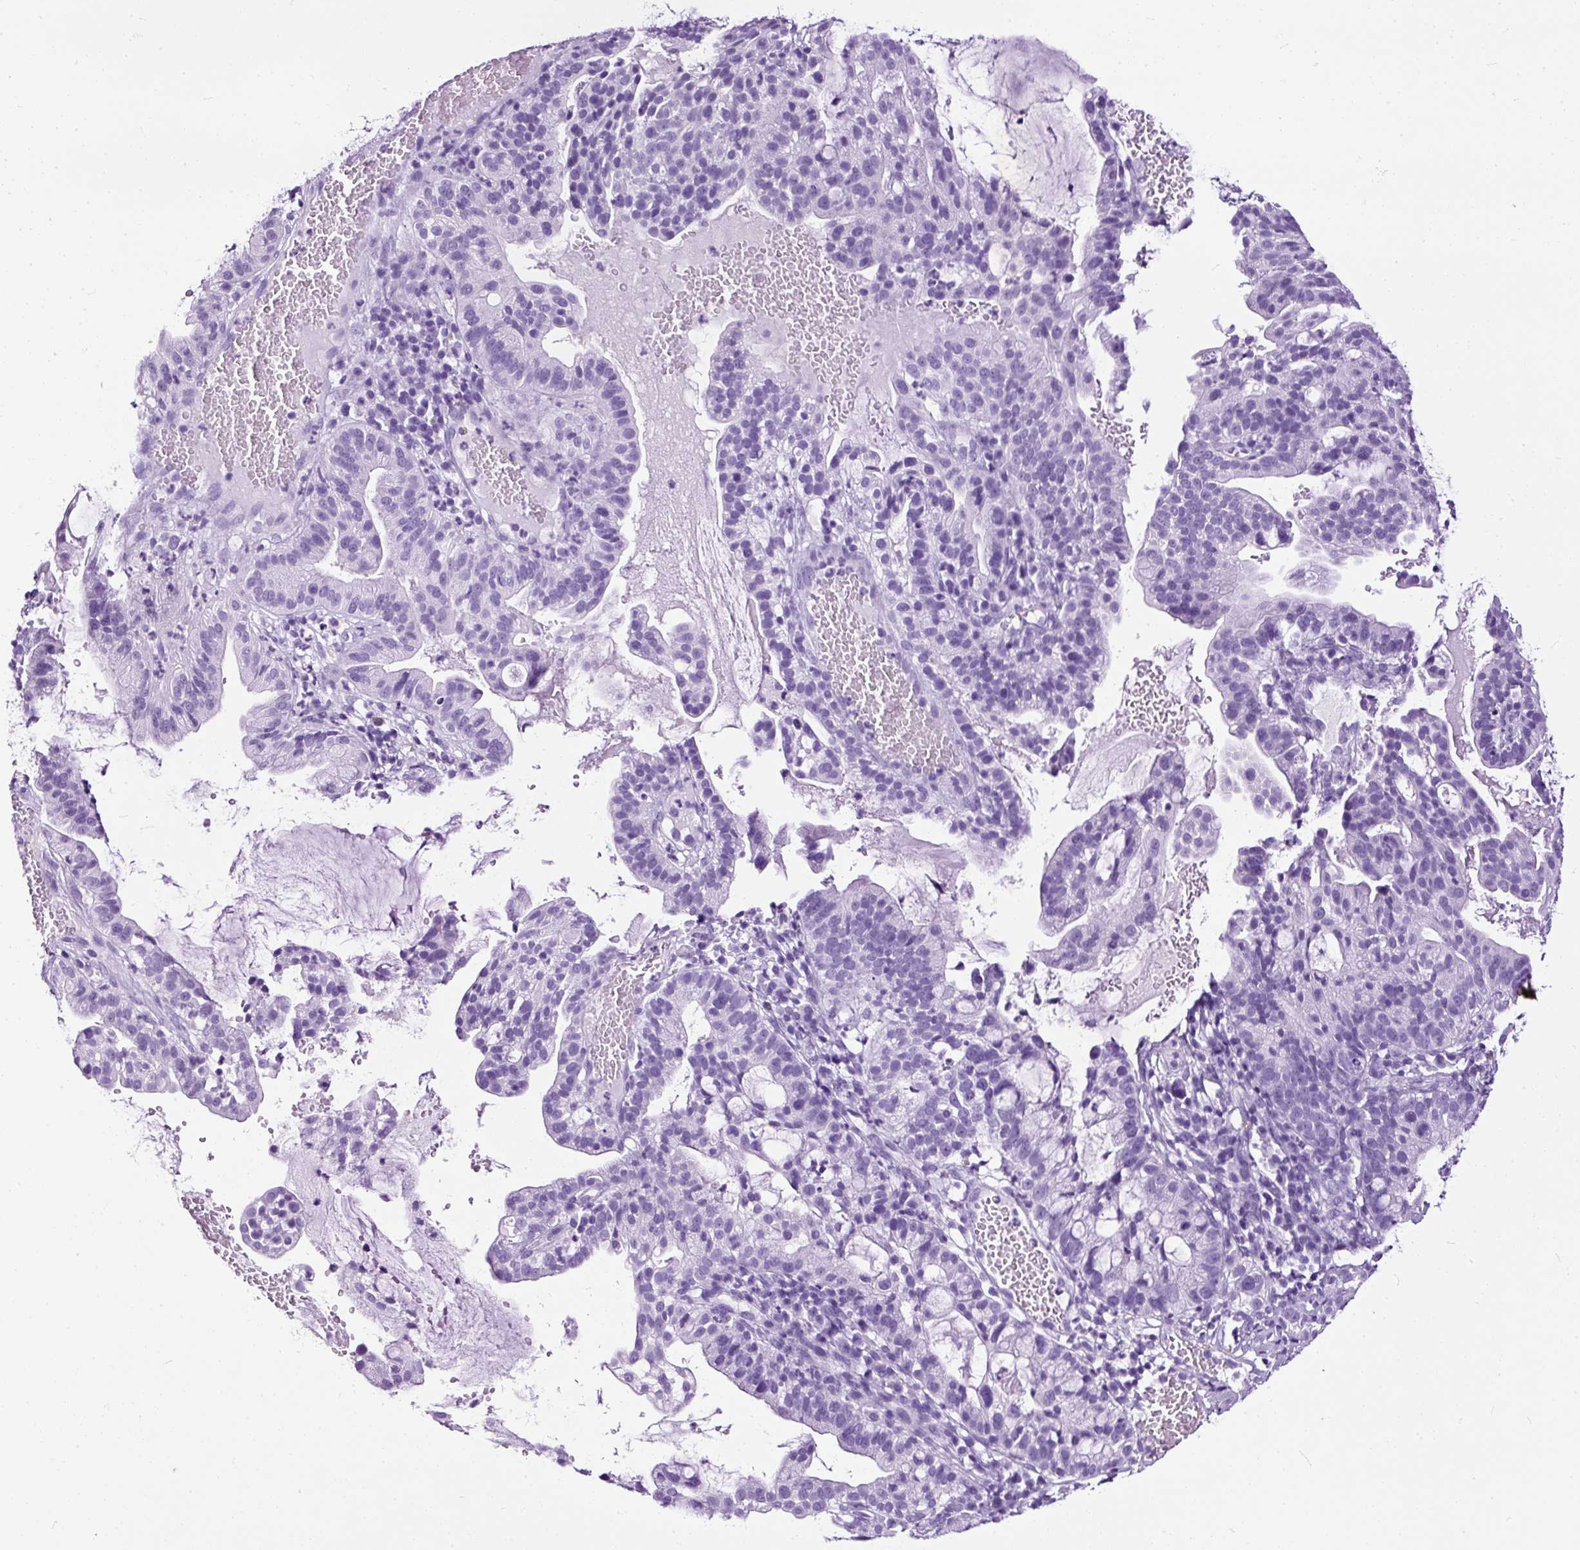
{"staining": {"intensity": "negative", "quantity": "none", "location": "none"}, "tissue": "cervical cancer", "cell_type": "Tumor cells", "image_type": "cancer", "snomed": [{"axis": "morphology", "description": "Adenocarcinoma, NOS"}, {"axis": "topography", "description": "Cervix"}], "caption": "Immunohistochemistry (IHC) of human cervical cancer shows no expression in tumor cells.", "gene": "NTS", "patient": {"sex": "female", "age": 41}}